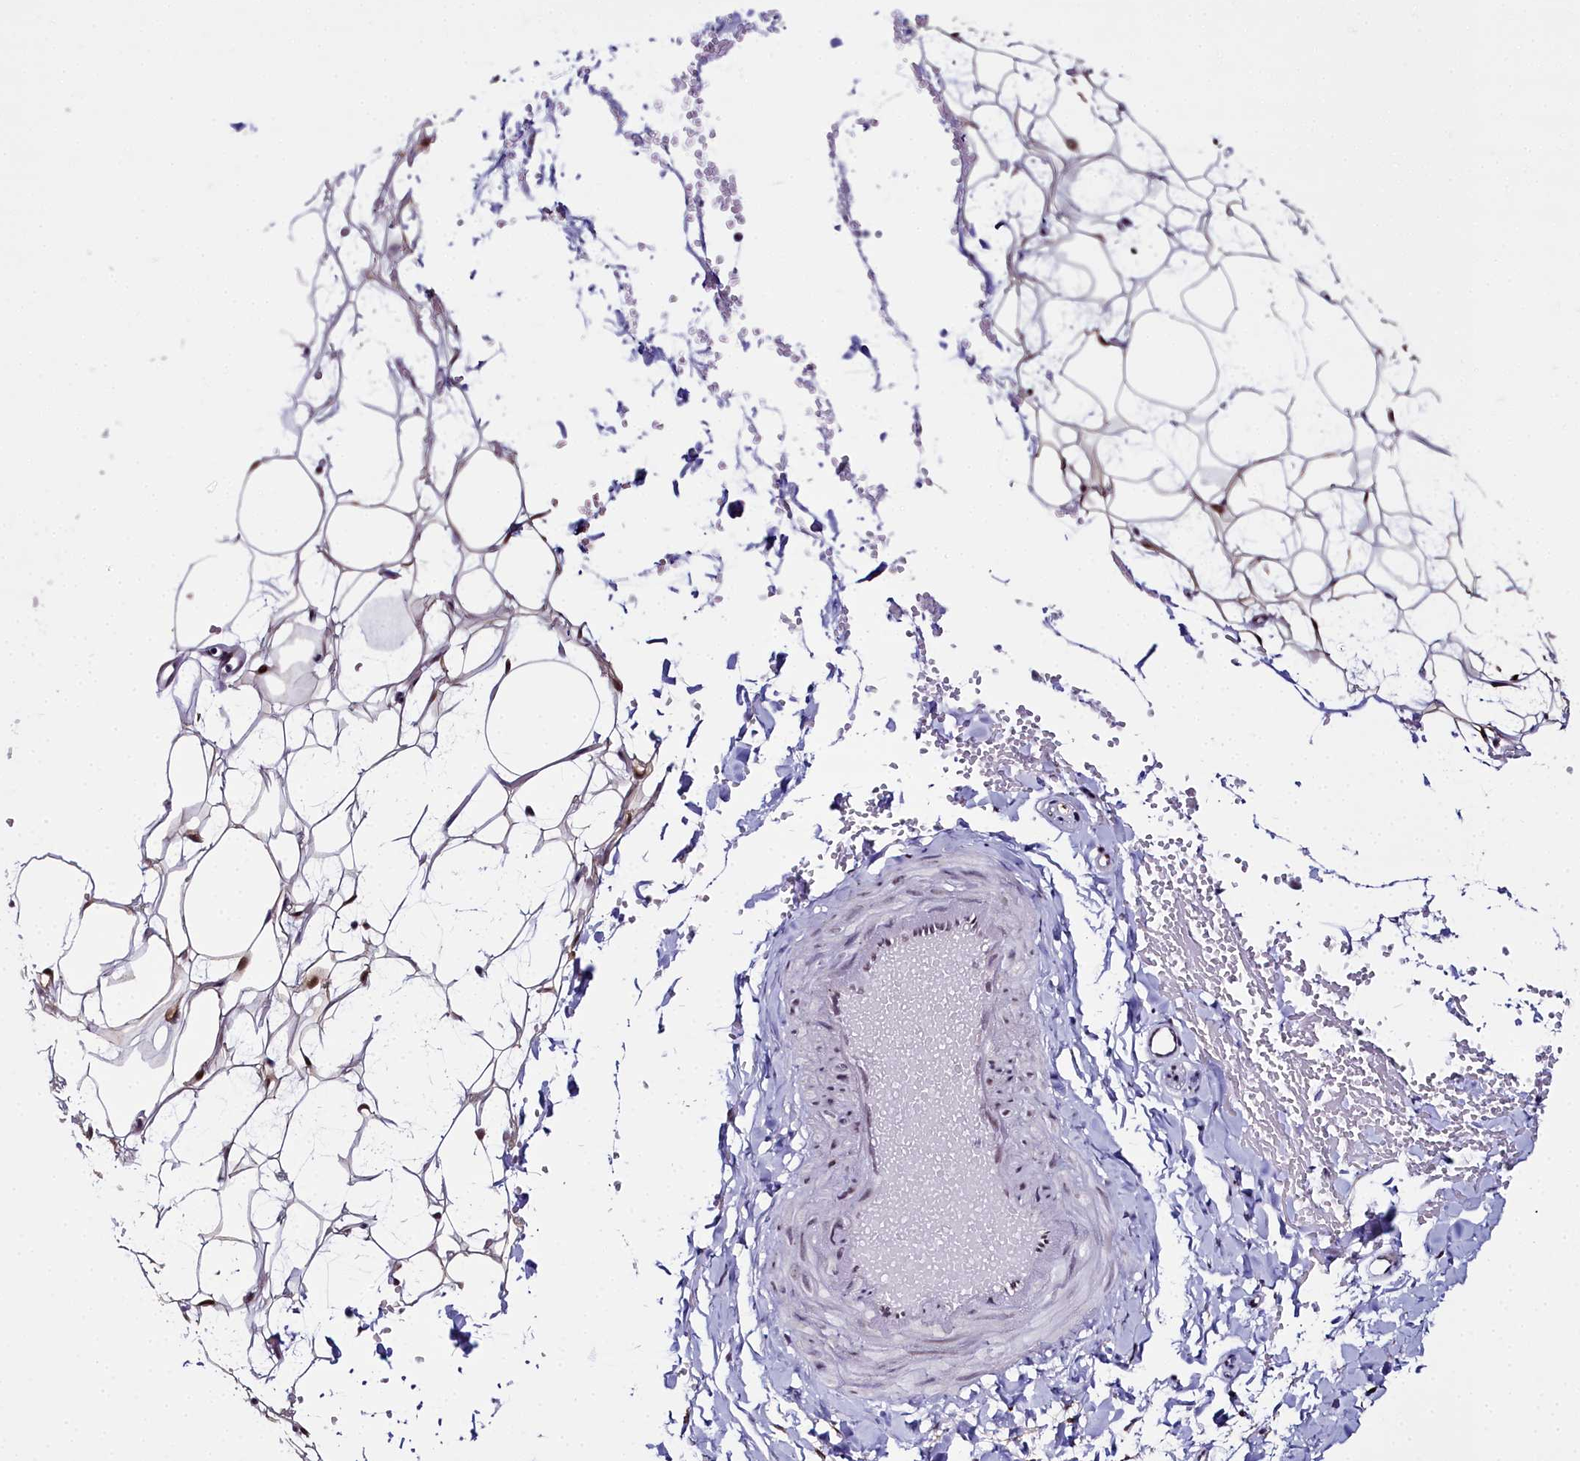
{"staining": {"intensity": "moderate", "quantity": ">75%", "location": "cytoplasmic/membranous,nuclear"}, "tissue": "adipose tissue", "cell_type": "Adipocytes", "image_type": "normal", "snomed": [{"axis": "morphology", "description": "Normal tissue, NOS"}, {"axis": "topography", "description": "Breast"}], "caption": "This histopathology image demonstrates immunohistochemistry (IHC) staining of normal adipose tissue, with medium moderate cytoplasmic/membranous,nuclear positivity in about >75% of adipocytes.", "gene": "RBM12", "patient": {"sex": "female", "age": 23}}